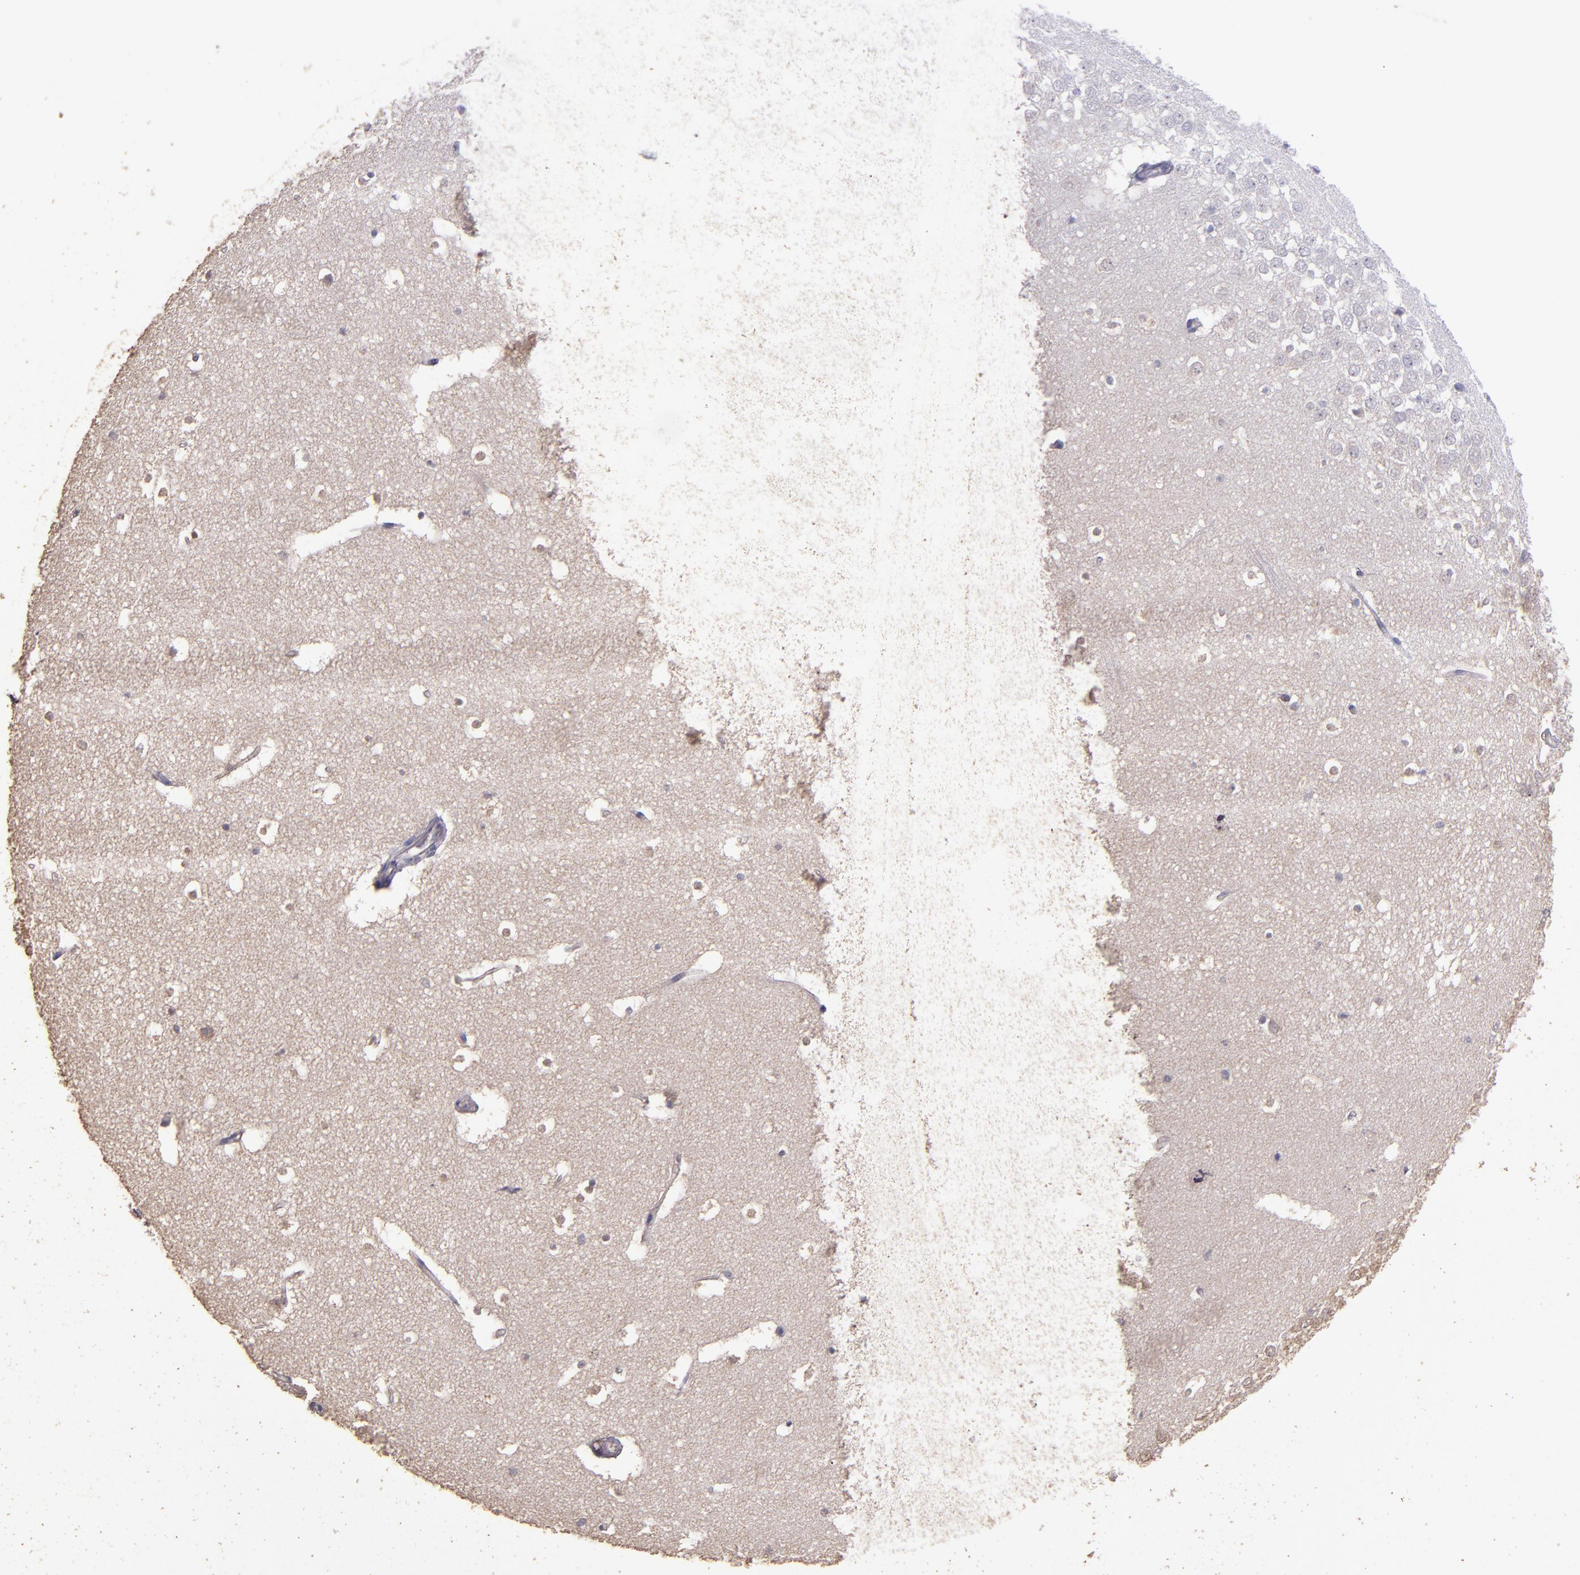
{"staining": {"intensity": "weak", "quantity": "25%-75%", "location": "nuclear"}, "tissue": "hippocampus", "cell_type": "Glial cells", "image_type": "normal", "snomed": [{"axis": "morphology", "description": "Normal tissue, NOS"}, {"axis": "topography", "description": "Hippocampus"}], "caption": "Immunohistochemical staining of normal hippocampus exhibits 25%-75% levels of weak nuclear protein positivity in approximately 25%-75% of glial cells.", "gene": "HECTD1", "patient": {"sex": "male", "age": 45}}